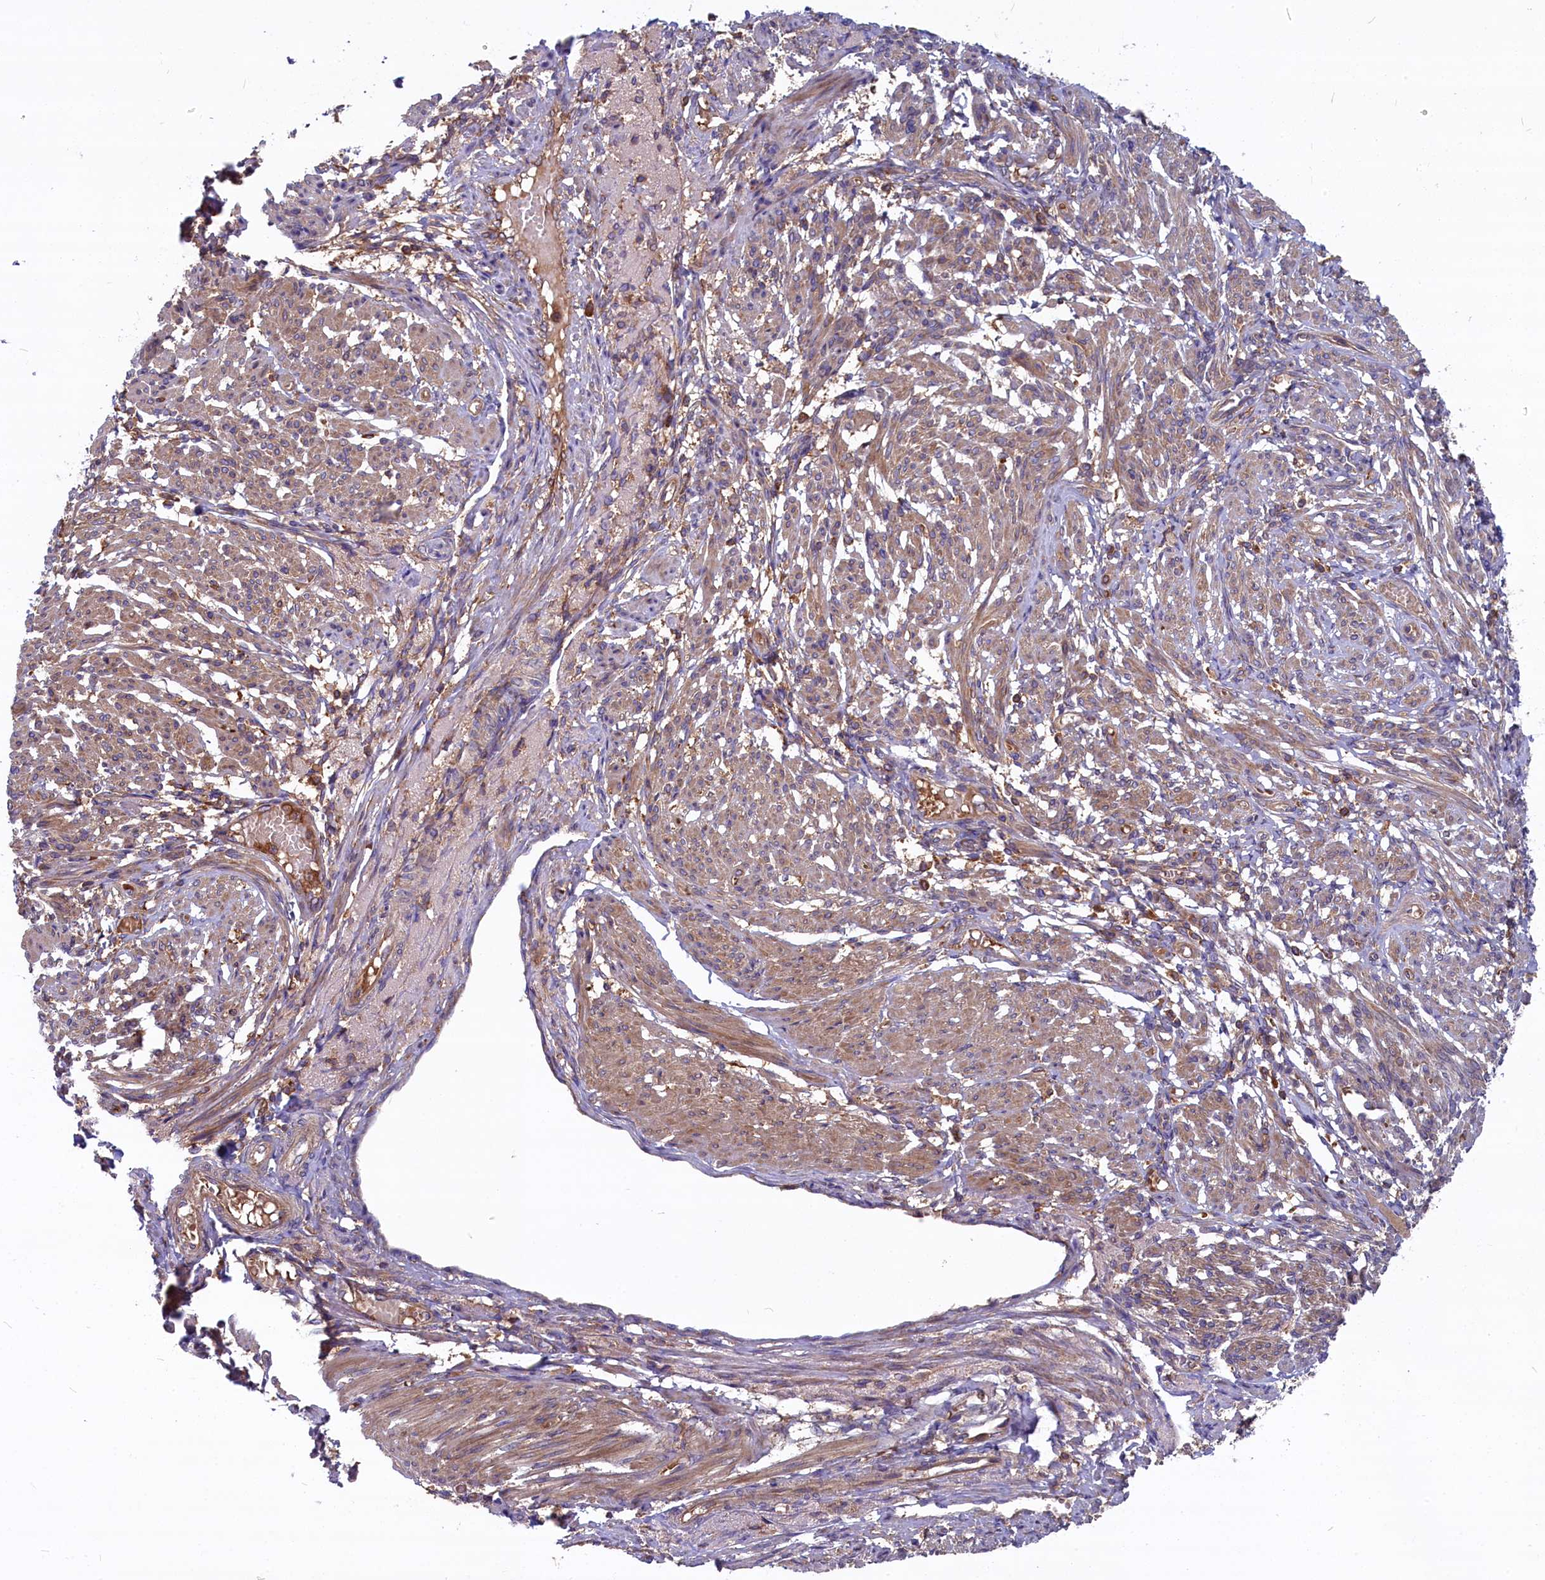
{"staining": {"intensity": "weak", "quantity": ">75%", "location": "cytoplasmic/membranous"}, "tissue": "smooth muscle", "cell_type": "Smooth muscle cells", "image_type": "normal", "snomed": [{"axis": "morphology", "description": "Normal tissue, NOS"}, {"axis": "topography", "description": "Smooth muscle"}], "caption": "Smooth muscle cells demonstrate low levels of weak cytoplasmic/membranous positivity in approximately >75% of cells in unremarkable smooth muscle. The staining was performed using DAB to visualize the protein expression in brown, while the nuclei were stained in blue with hematoxylin (Magnification: 20x).", "gene": "MYO9B", "patient": {"sex": "female", "age": 39}}